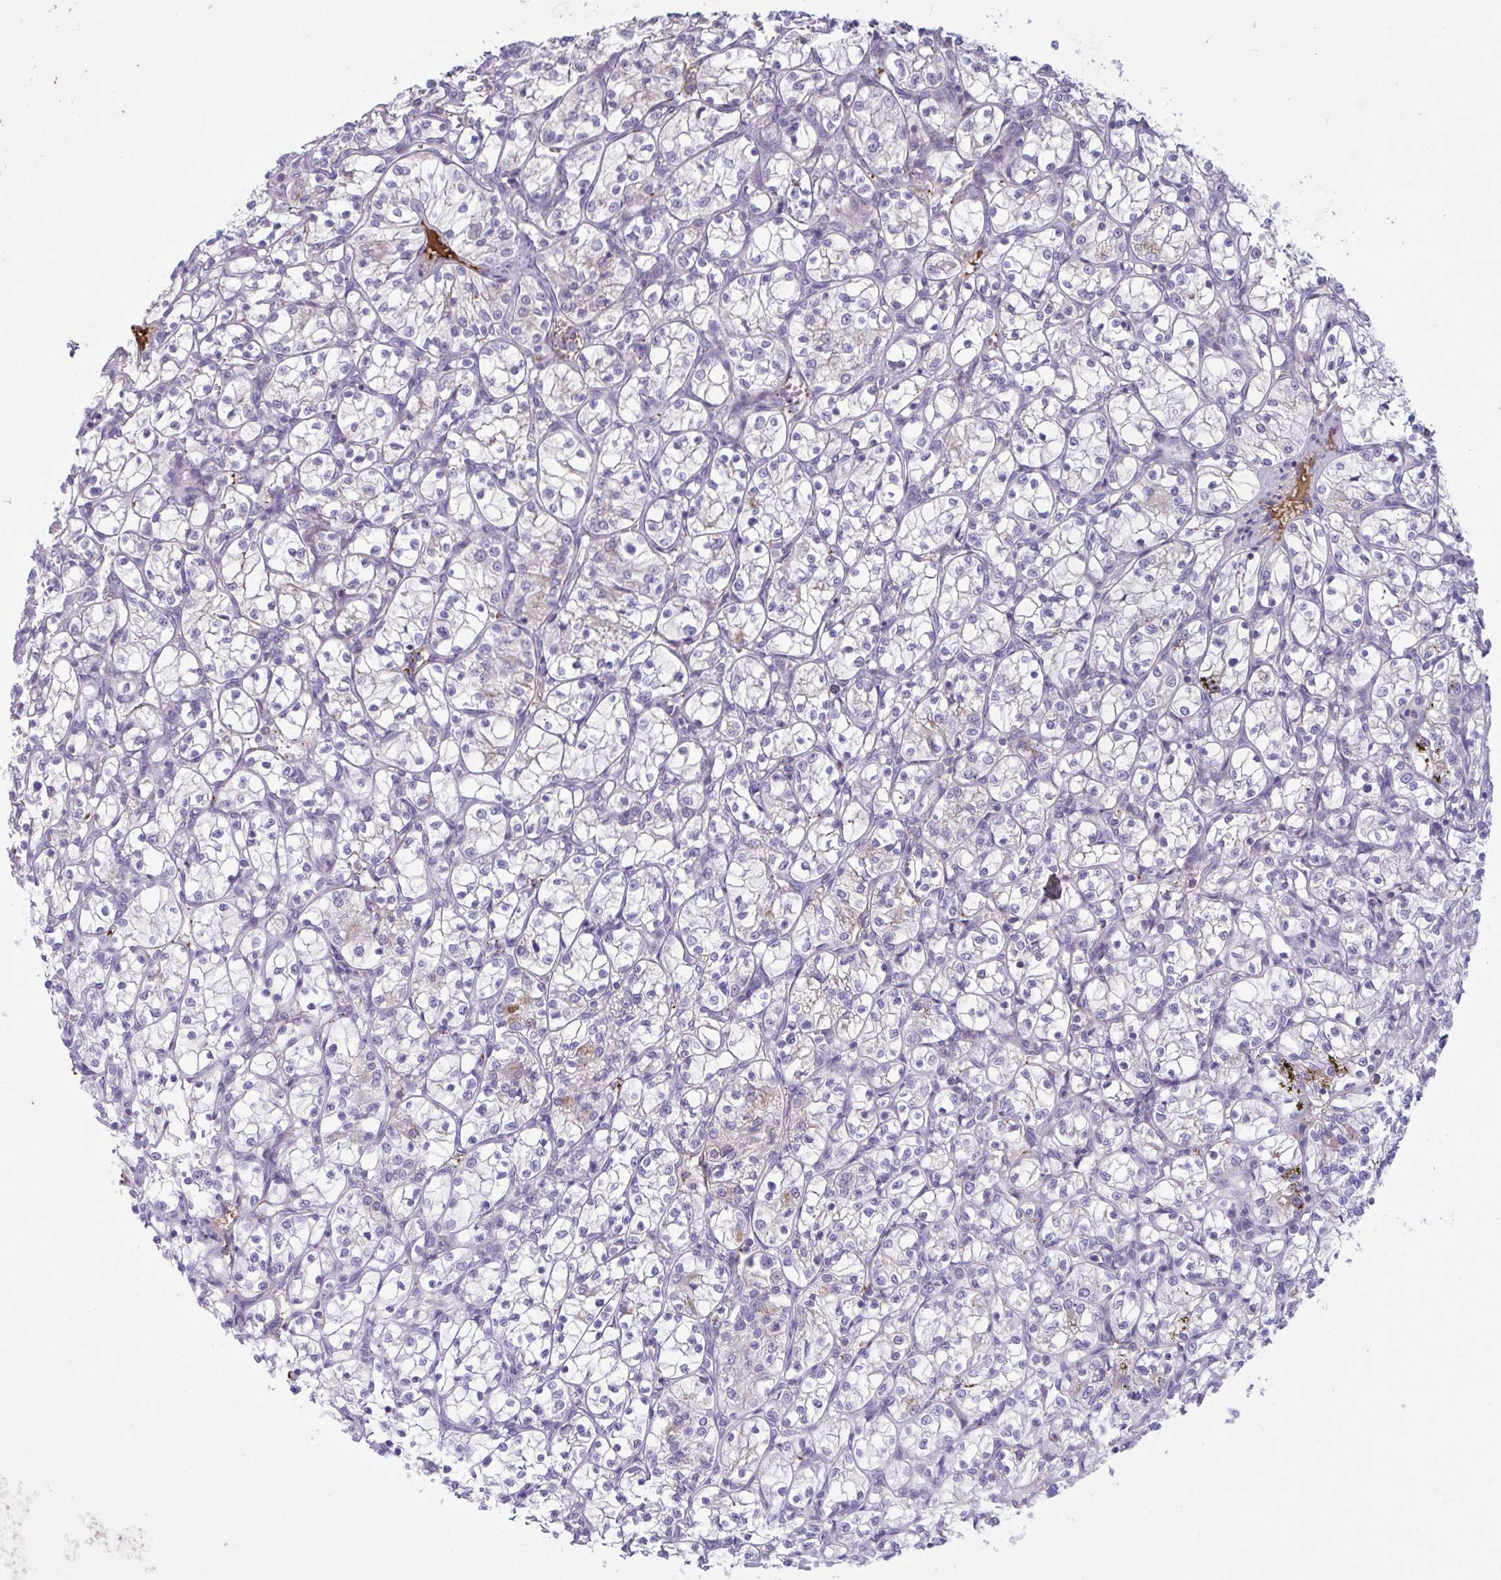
{"staining": {"intensity": "negative", "quantity": "none", "location": "none"}, "tissue": "renal cancer", "cell_type": "Tumor cells", "image_type": "cancer", "snomed": [{"axis": "morphology", "description": "Adenocarcinoma, NOS"}, {"axis": "topography", "description": "Kidney"}], "caption": "IHC histopathology image of renal cancer (adenocarcinoma) stained for a protein (brown), which shows no expression in tumor cells. (Stains: DAB immunohistochemistry with hematoxylin counter stain, Microscopy: brightfield microscopy at high magnification).", "gene": "IL1R1", "patient": {"sex": "female", "age": 69}}